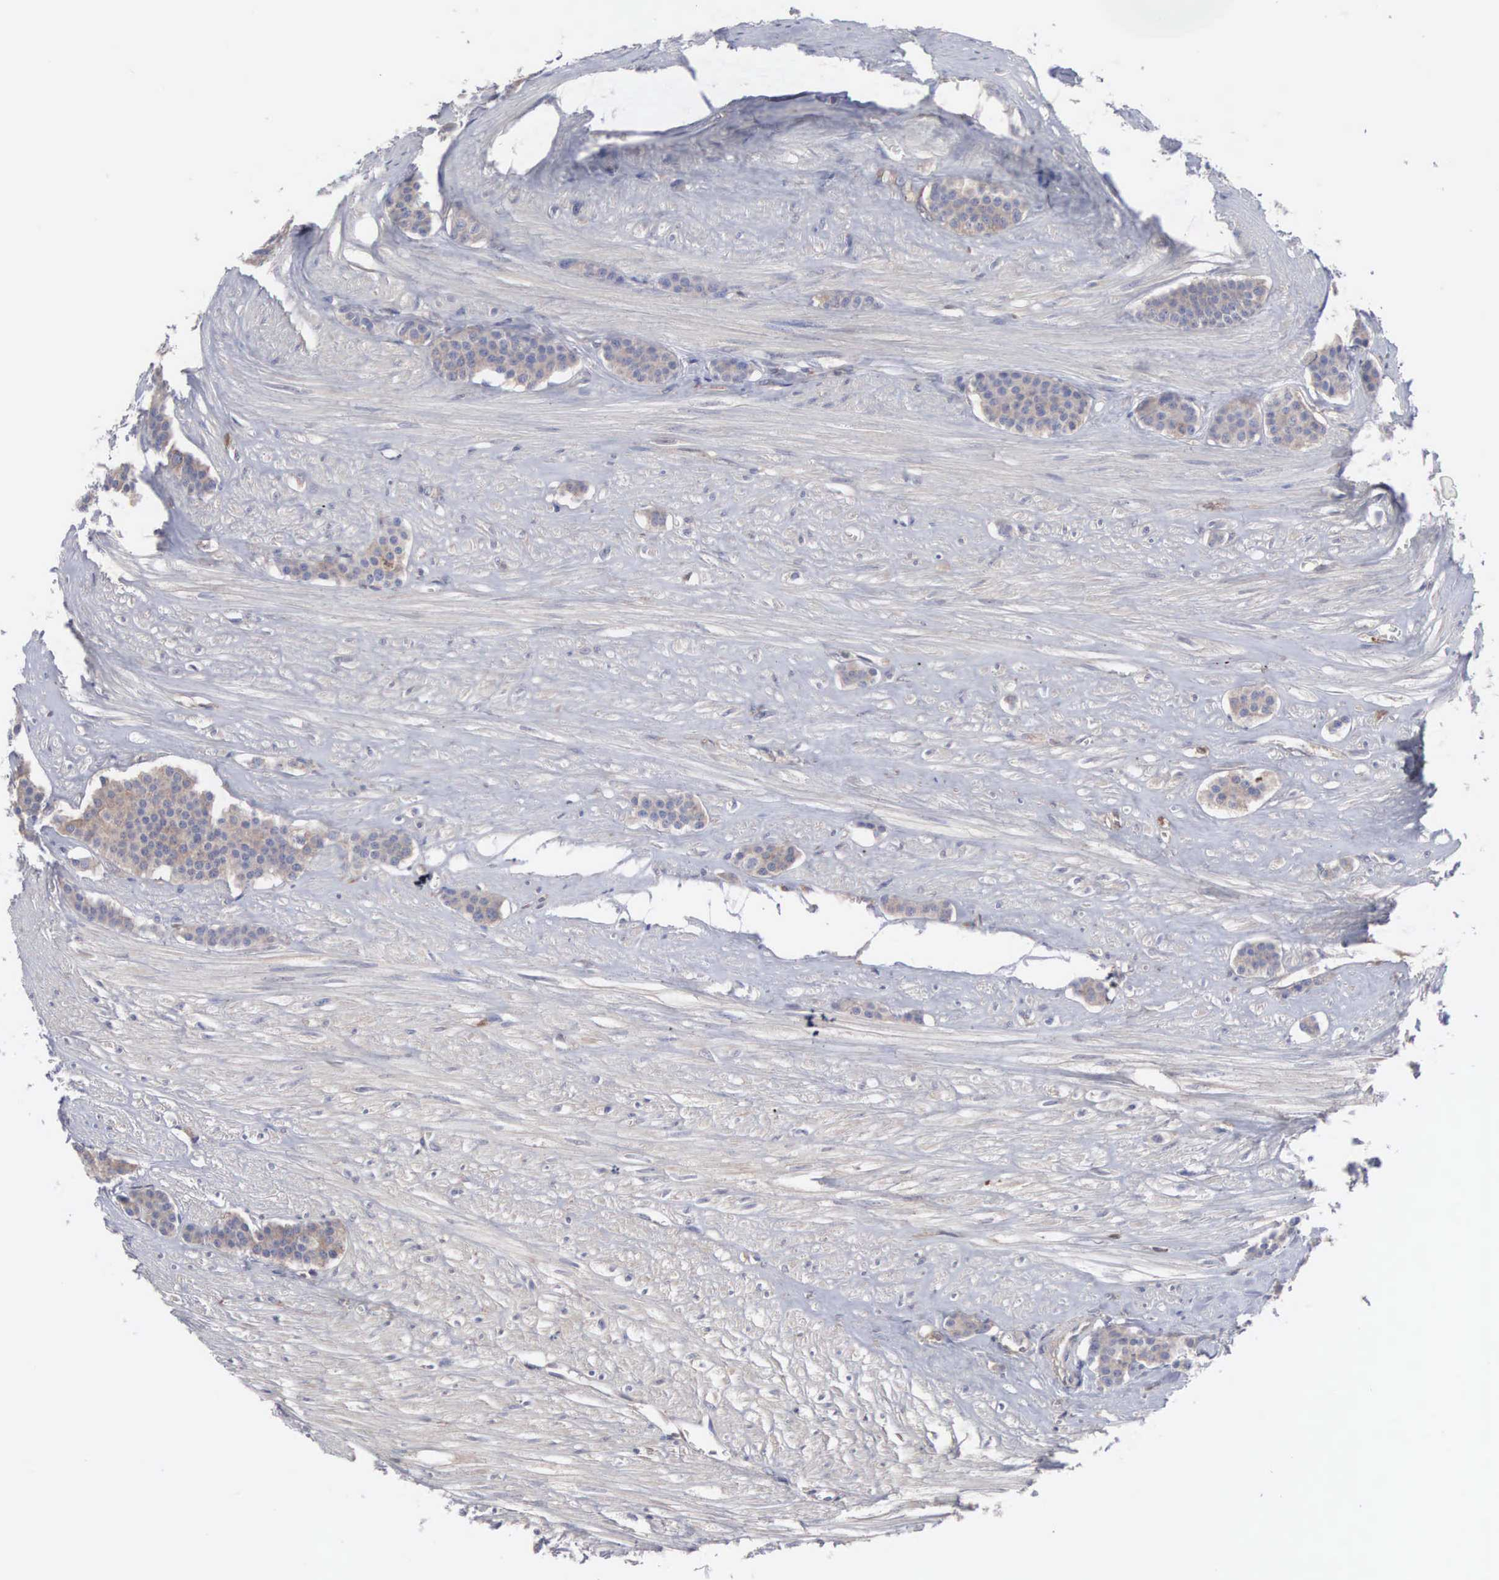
{"staining": {"intensity": "weak", "quantity": "25%-75%", "location": "cytoplasmic/membranous"}, "tissue": "carcinoid", "cell_type": "Tumor cells", "image_type": "cancer", "snomed": [{"axis": "morphology", "description": "Carcinoid, malignant, NOS"}, {"axis": "topography", "description": "Small intestine"}], "caption": "Weak cytoplasmic/membranous staining for a protein is seen in about 25%-75% of tumor cells of carcinoid (malignant) using IHC.", "gene": "MTHFD1", "patient": {"sex": "male", "age": 60}}